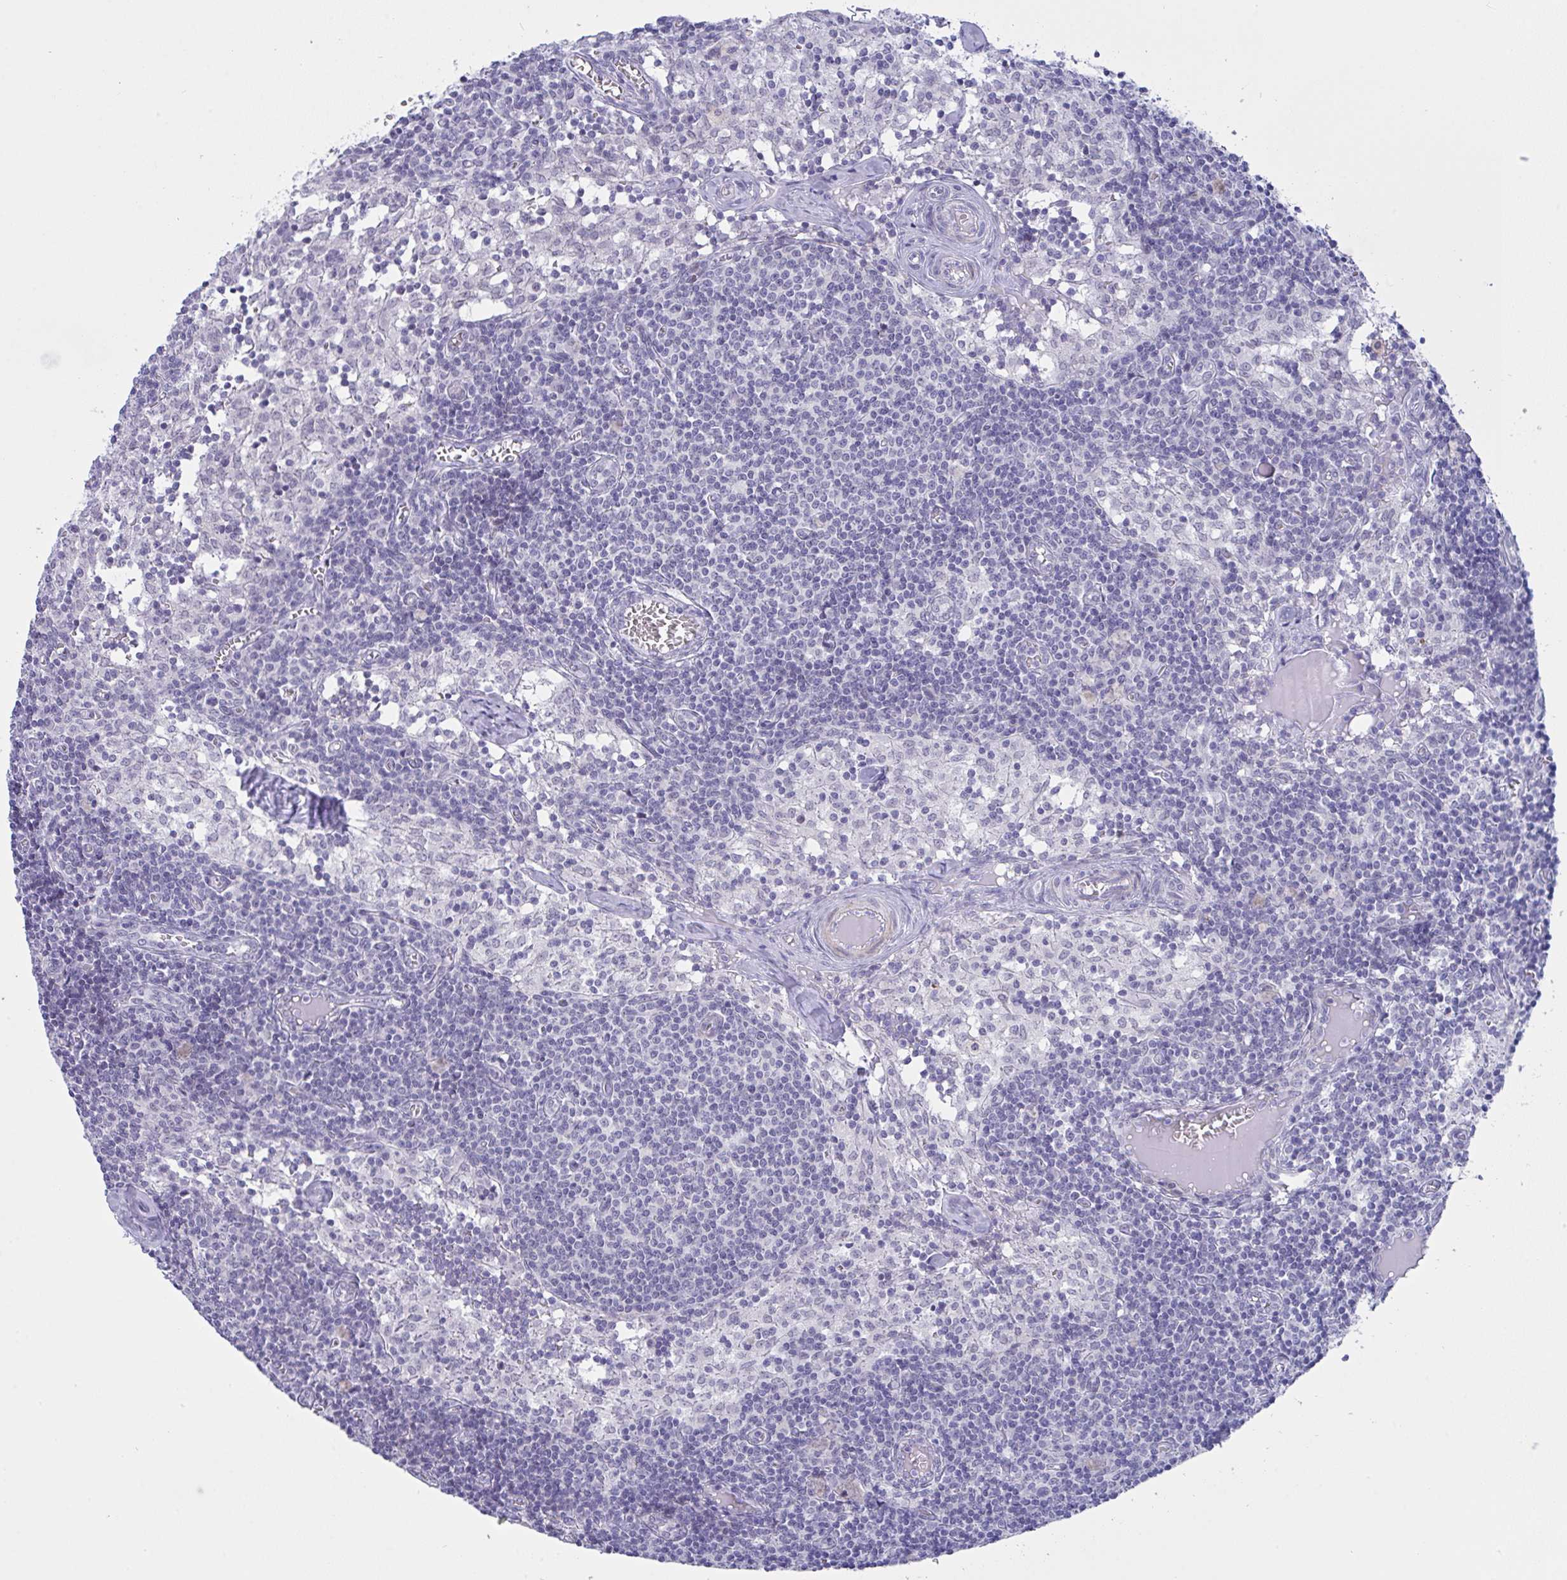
{"staining": {"intensity": "negative", "quantity": "none", "location": "none"}, "tissue": "lymph node", "cell_type": "Germinal center cells", "image_type": "normal", "snomed": [{"axis": "morphology", "description": "Normal tissue, NOS"}, {"axis": "topography", "description": "Lymph node"}], "caption": "Human lymph node stained for a protein using immunohistochemistry (IHC) reveals no positivity in germinal center cells.", "gene": "FBXL22", "patient": {"sex": "female", "age": 31}}